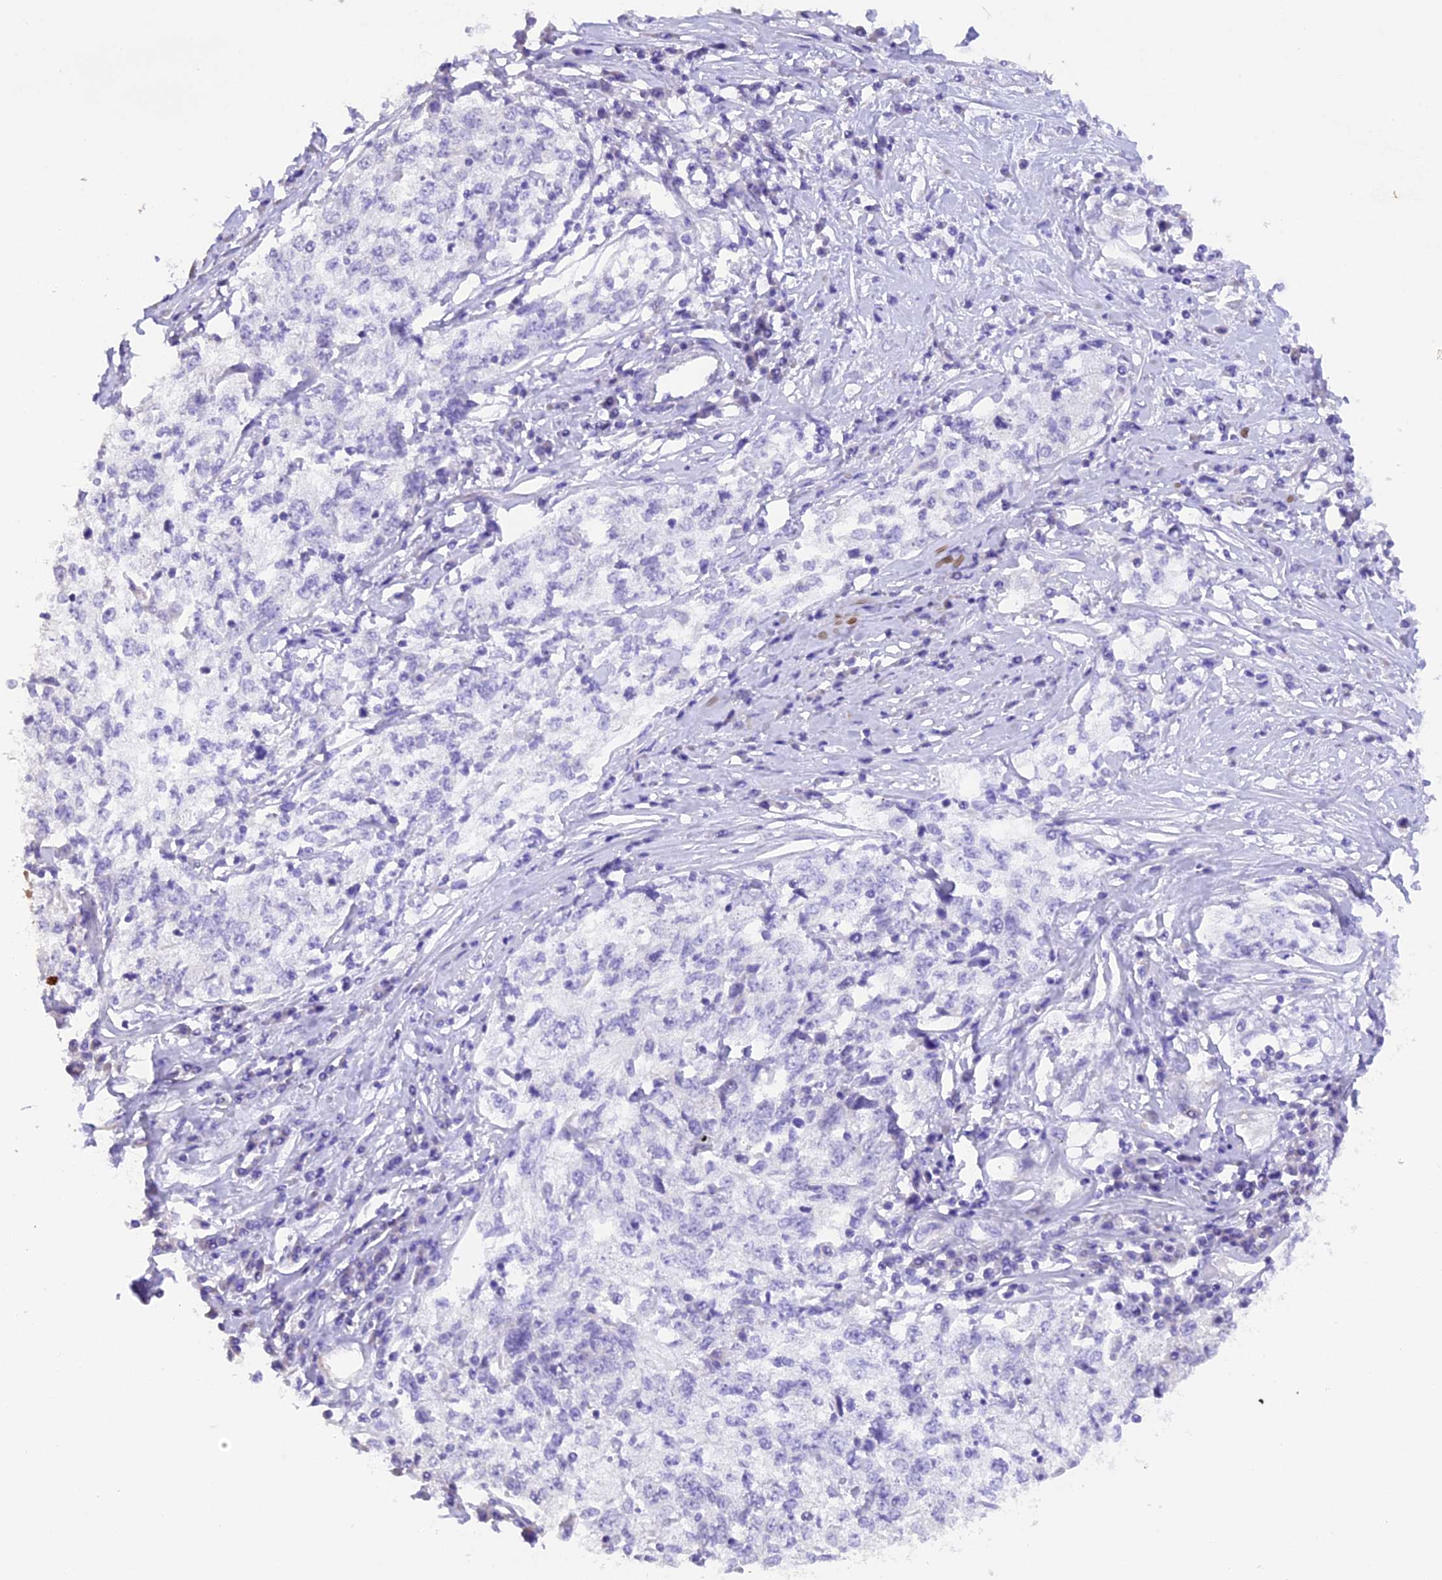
{"staining": {"intensity": "negative", "quantity": "none", "location": "none"}, "tissue": "cervical cancer", "cell_type": "Tumor cells", "image_type": "cancer", "snomed": [{"axis": "morphology", "description": "Squamous cell carcinoma, NOS"}, {"axis": "topography", "description": "Cervix"}], "caption": "Tumor cells are negative for protein expression in human cervical squamous cell carcinoma.", "gene": "PKIA", "patient": {"sex": "female", "age": 57}}